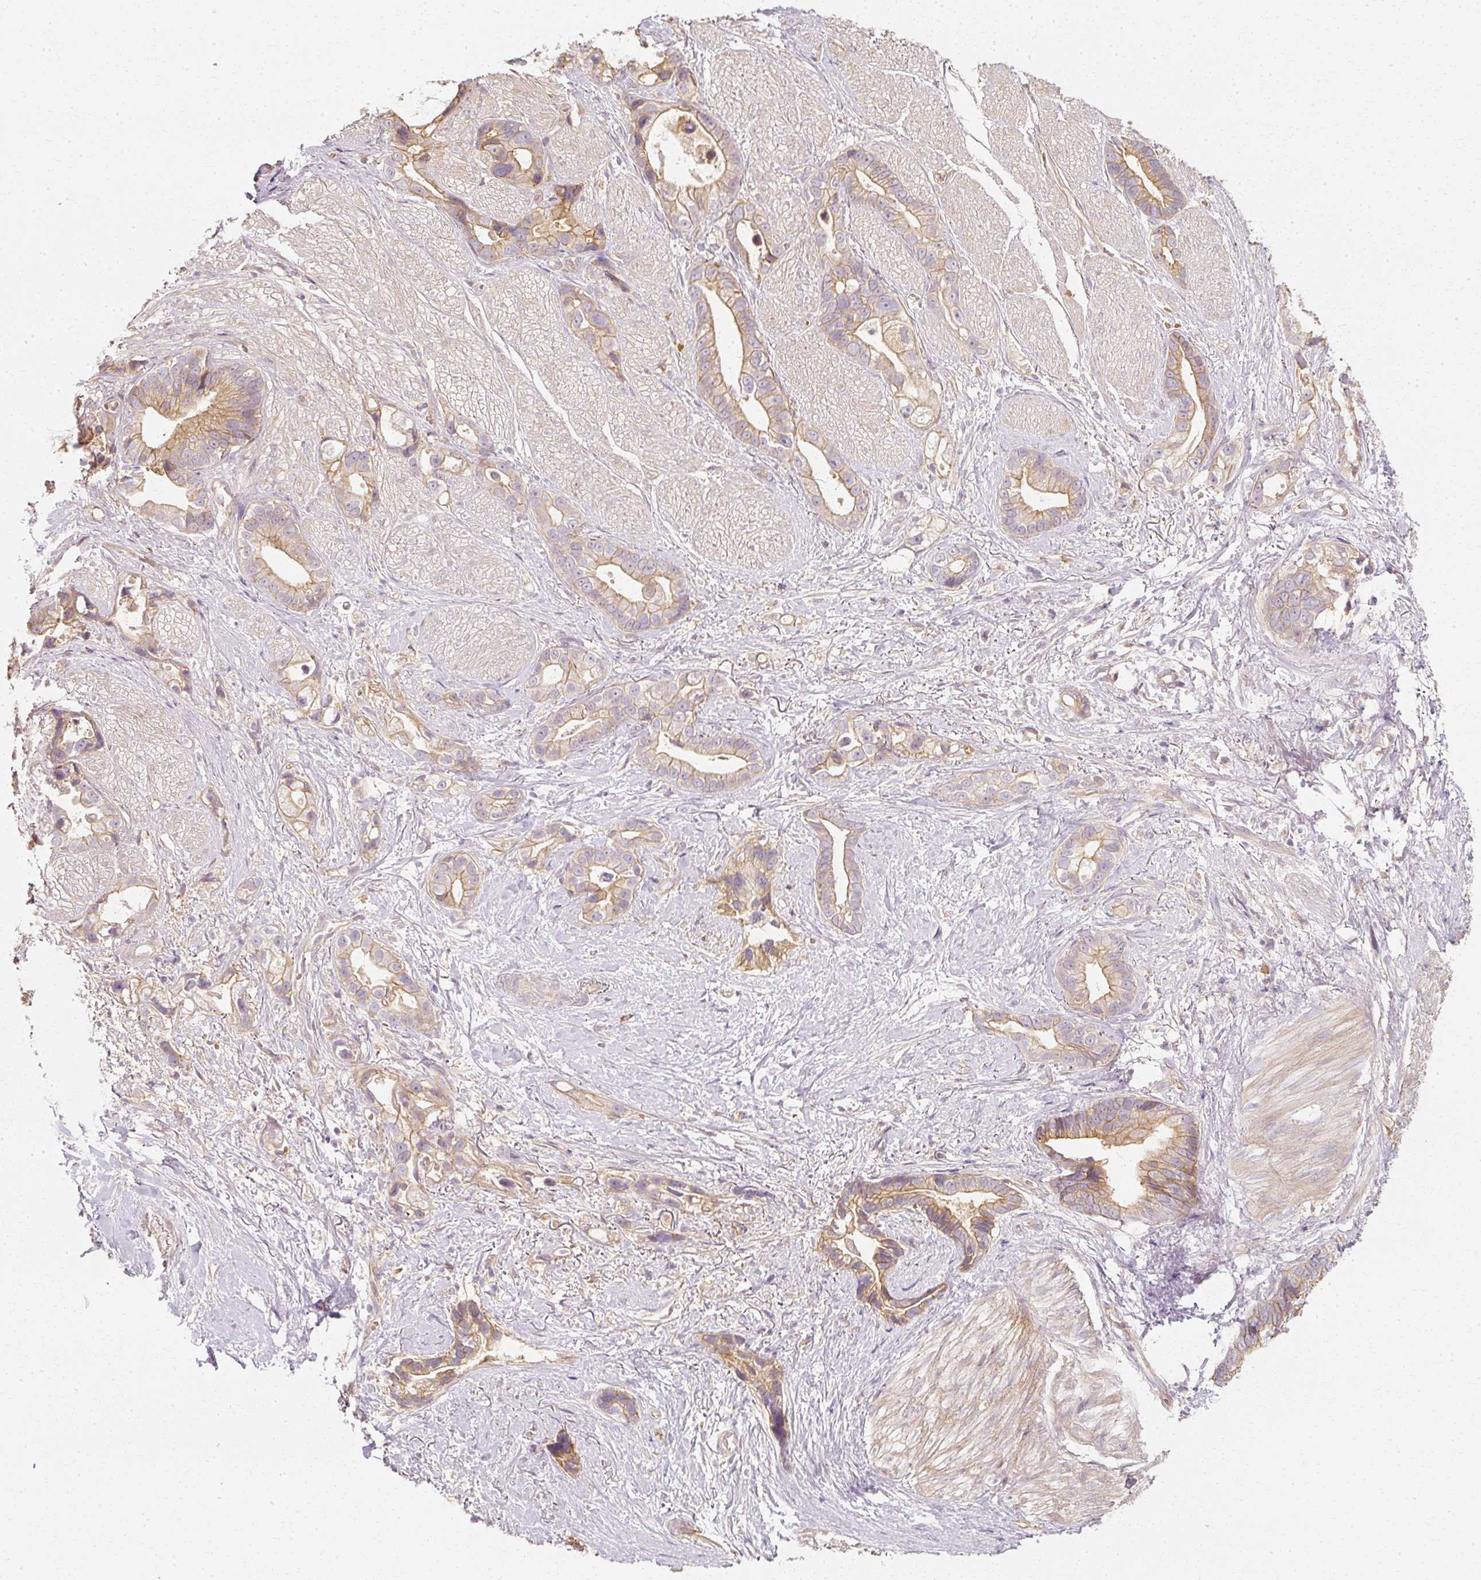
{"staining": {"intensity": "moderate", "quantity": "25%-75%", "location": "cytoplasmic/membranous"}, "tissue": "stomach cancer", "cell_type": "Tumor cells", "image_type": "cancer", "snomed": [{"axis": "morphology", "description": "Adenocarcinoma, NOS"}, {"axis": "topography", "description": "Stomach"}], "caption": "A high-resolution histopathology image shows immunohistochemistry (IHC) staining of stomach cancer, which shows moderate cytoplasmic/membranous expression in approximately 25%-75% of tumor cells. The staining was performed using DAB to visualize the protein expression in brown, while the nuclei were stained in blue with hematoxylin (Magnification: 20x).", "gene": "GNAQ", "patient": {"sex": "male", "age": 55}}